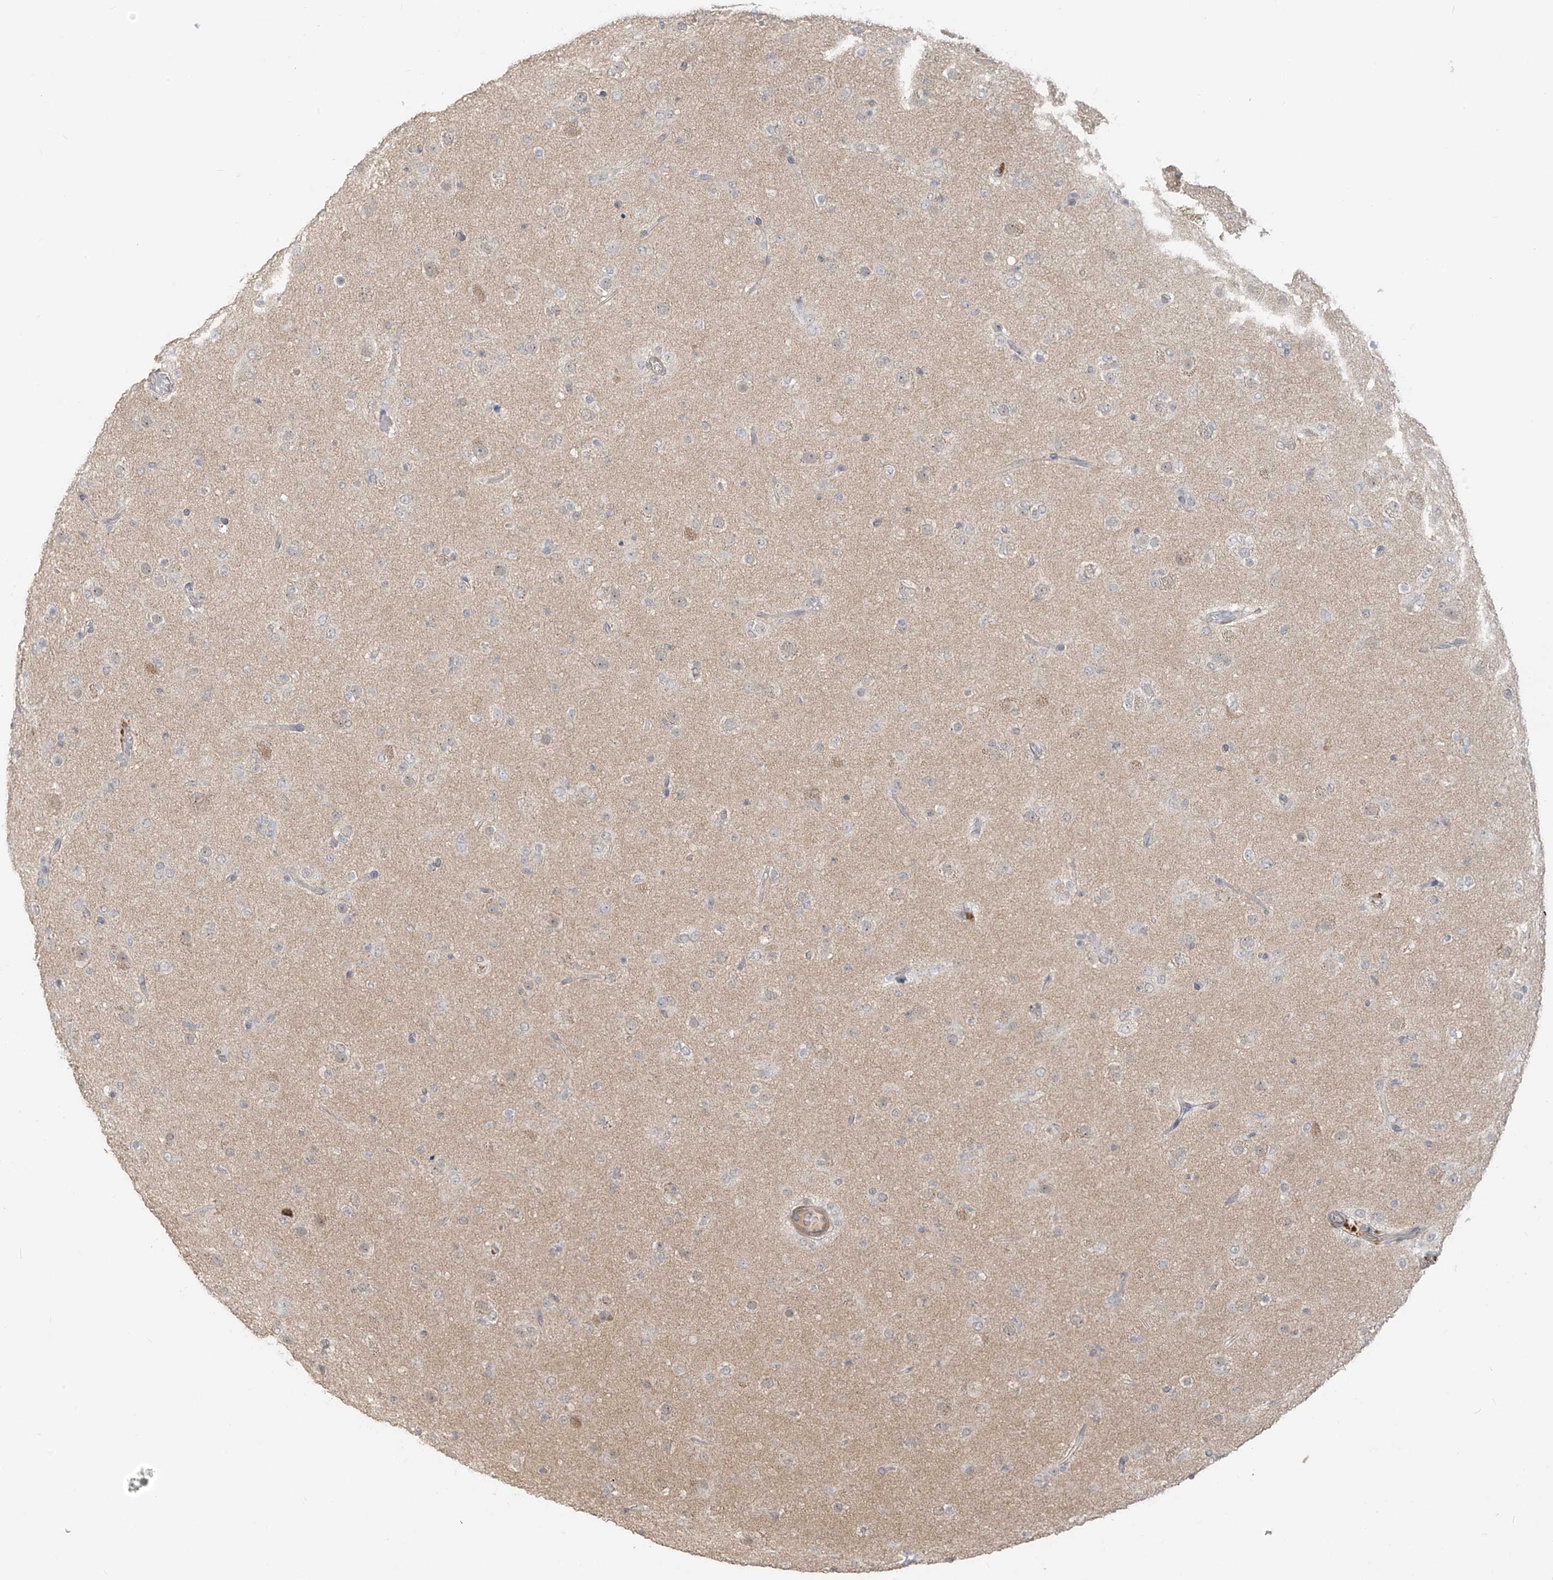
{"staining": {"intensity": "negative", "quantity": "none", "location": "none"}, "tissue": "glioma", "cell_type": "Tumor cells", "image_type": "cancer", "snomed": [{"axis": "morphology", "description": "Glioma, malignant, Low grade"}, {"axis": "topography", "description": "Brain"}], "caption": "Immunohistochemistry (IHC) photomicrograph of neoplastic tissue: human glioma stained with DAB displays no significant protein expression in tumor cells.", "gene": "ABCD1", "patient": {"sex": "male", "age": 65}}